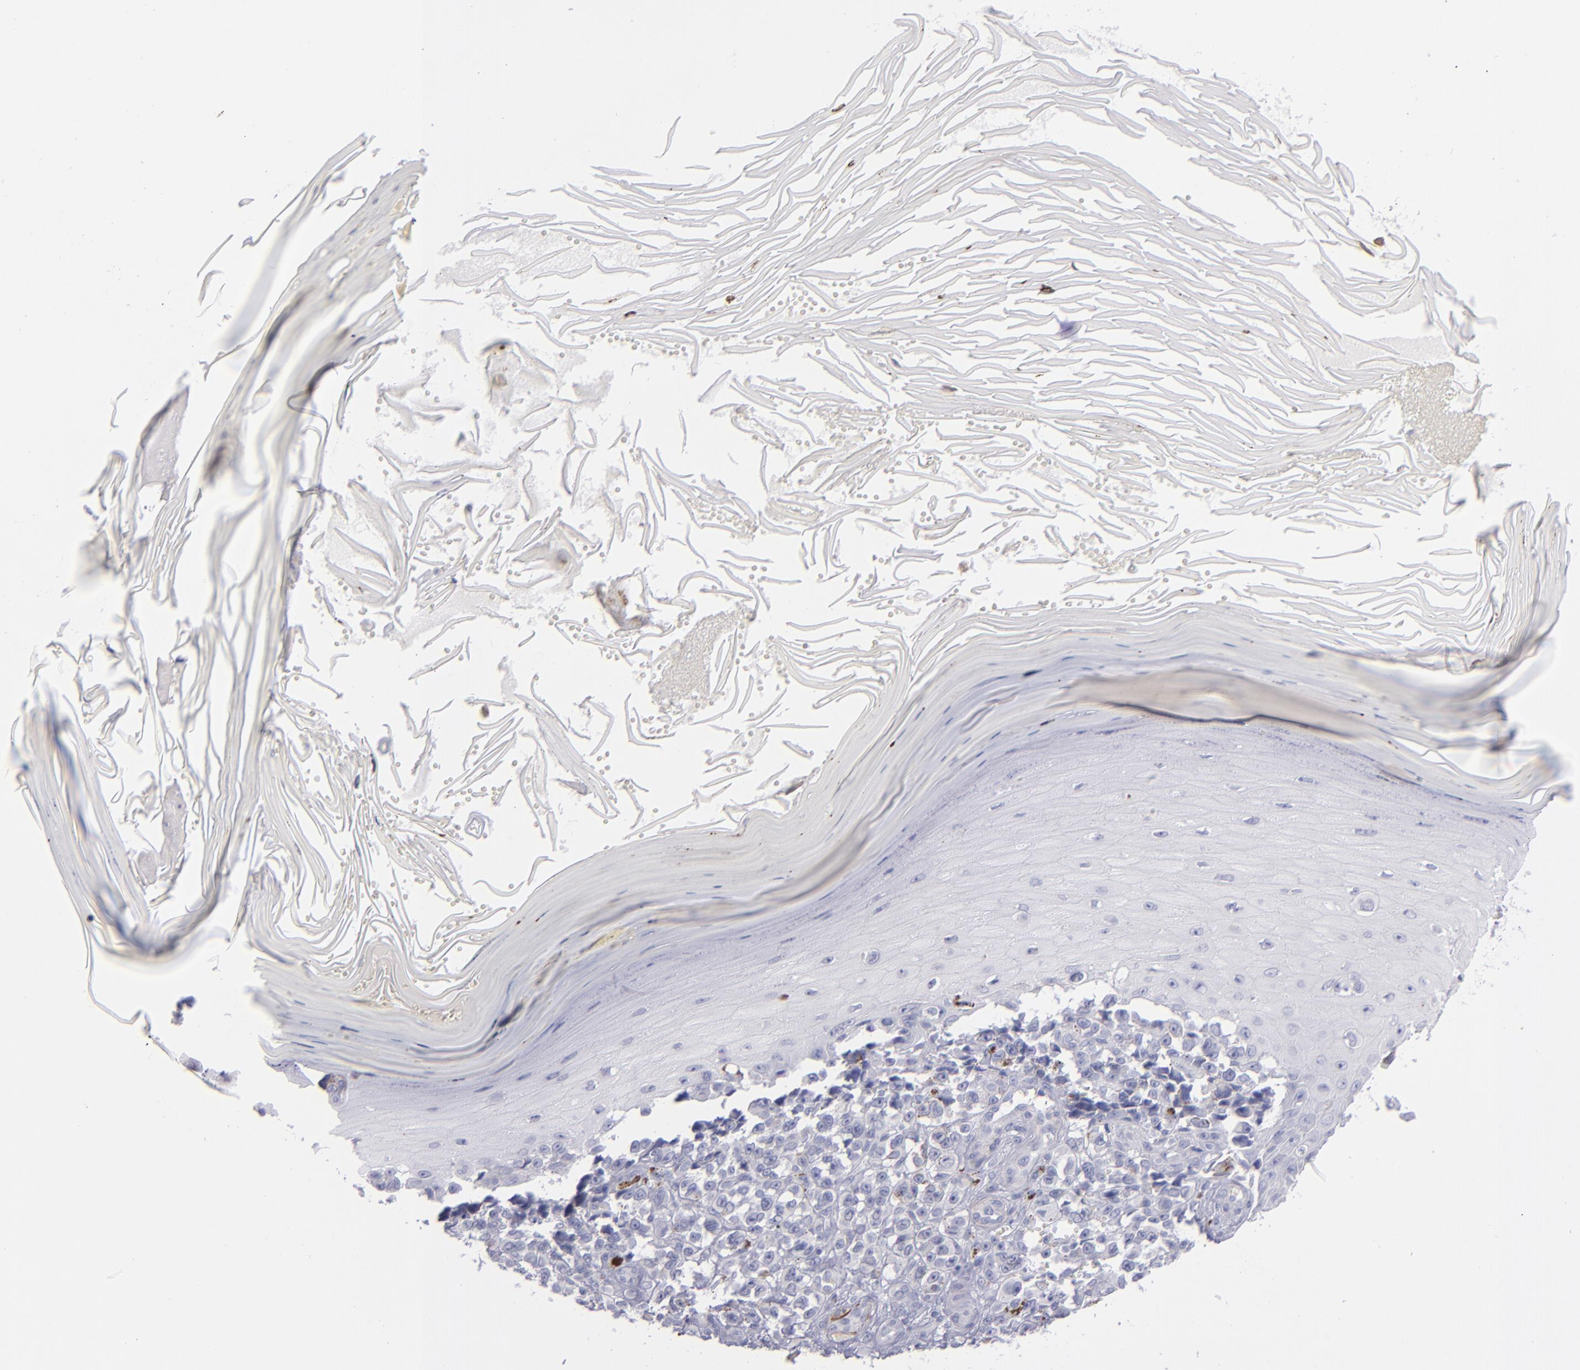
{"staining": {"intensity": "negative", "quantity": "none", "location": "none"}, "tissue": "melanoma", "cell_type": "Tumor cells", "image_type": "cancer", "snomed": [{"axis": "morphology", "description": "Malignant melanoma, NOS"}, {"axis": "topography", "description": "Skin"}], "caption": "Immunohistochemistry (IHC) micrograph of human melanoma stained for a protein (brown), which displays no positivity in tumor cells.", "gene": "MYH11", "patient": {"sex": "female", "age": 82}}